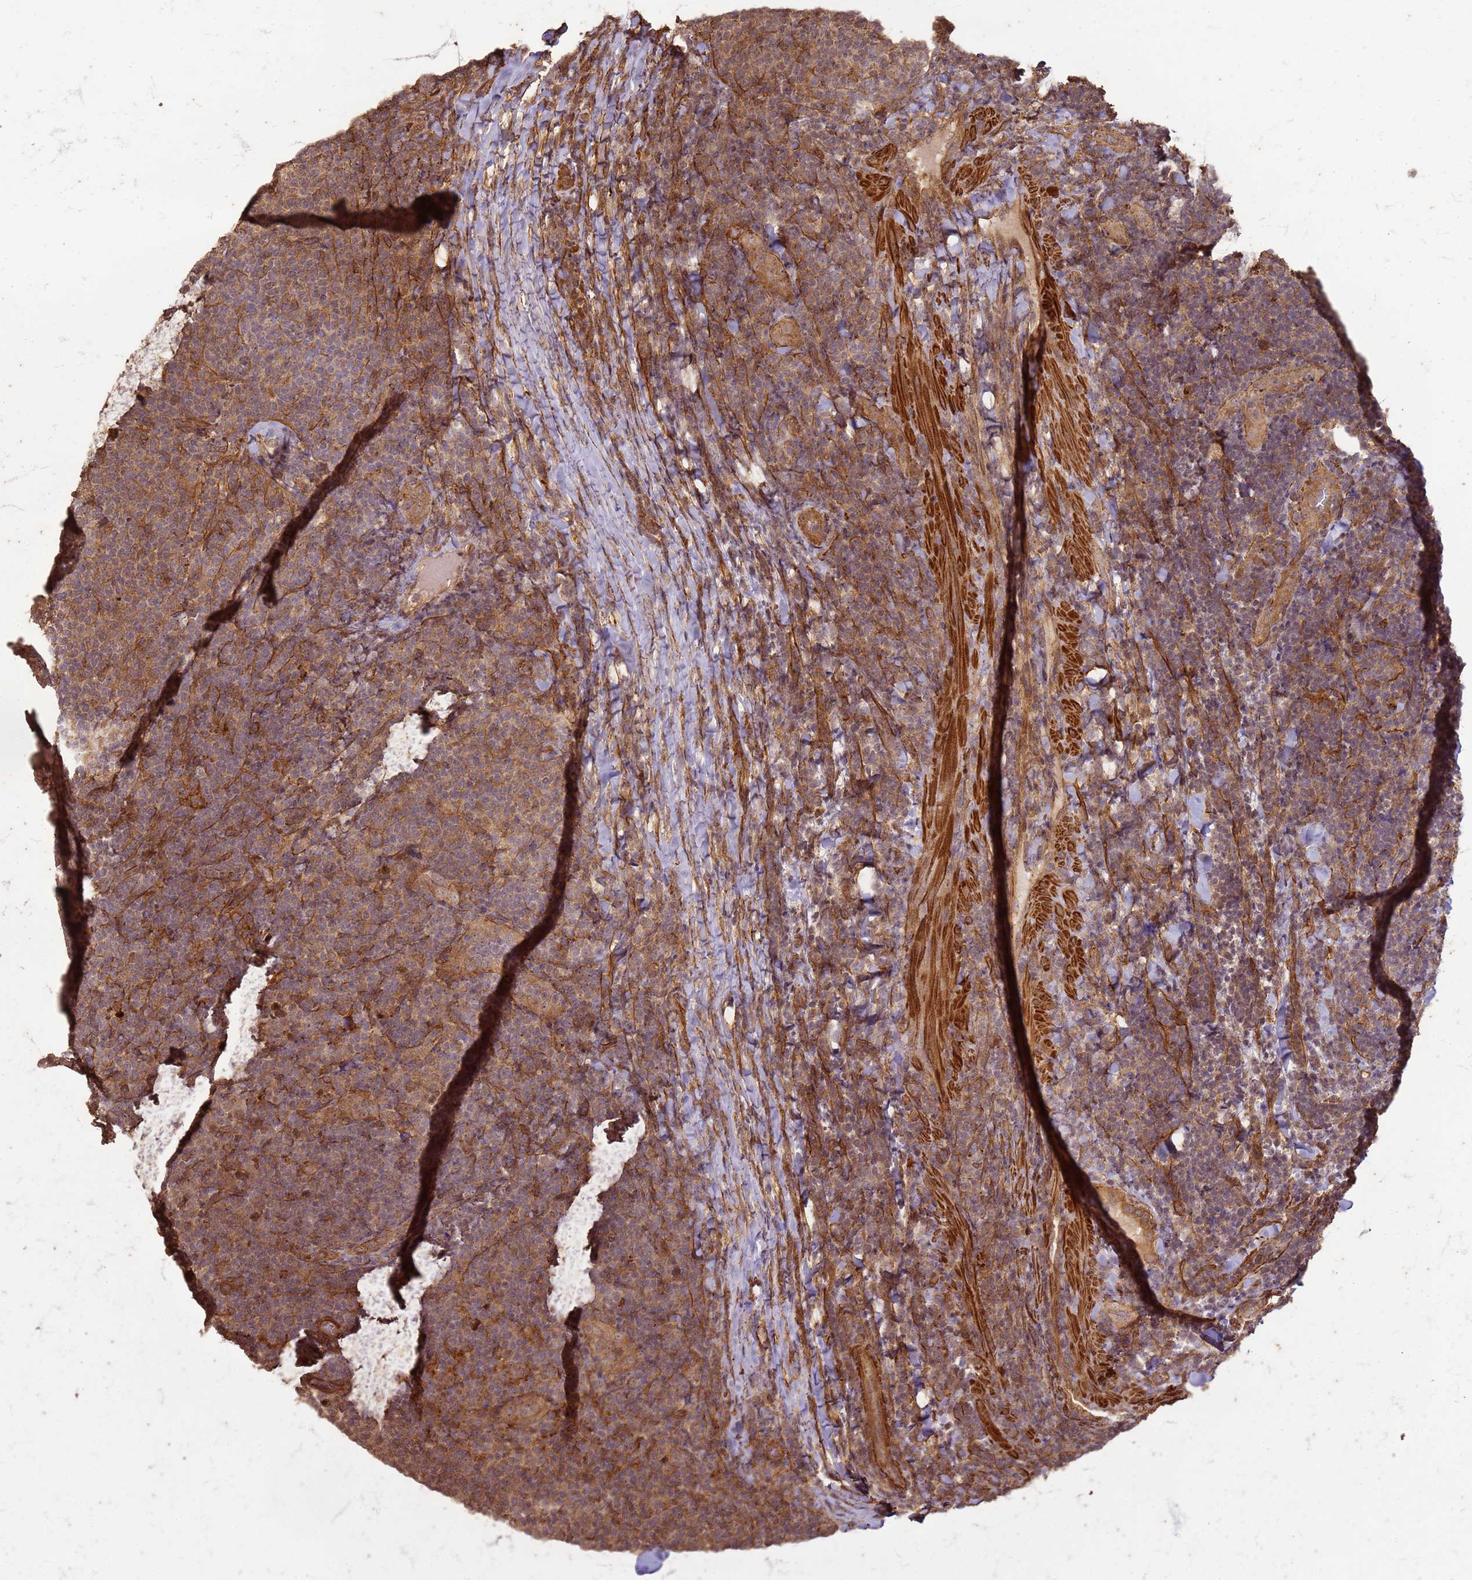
{"staining": {"intensity": "weak", "quantity": "25%-75%", "location": "cytoplasmic/membranous"}, "tissue": "lymphoma", "cell_type": "Tumor cells", "image_type": "cancer", "snomed": [{"axis": "morphology", "description": "Malignant lymphoma, non-Hodgkin's type, Low grade"}, {"axis": "topography", "description": "Lymph node"}], "caption": "A high-resolution histopathology image shows IHC staining of low-grade malignant lymphoma, non-Hodgkin's type, which reveals weak cytoplasmic/membranous positivity in about 25%-75% of tumor cells.", "gene": "KIF26A", "patient": {"sex": "male", "age": 66}}